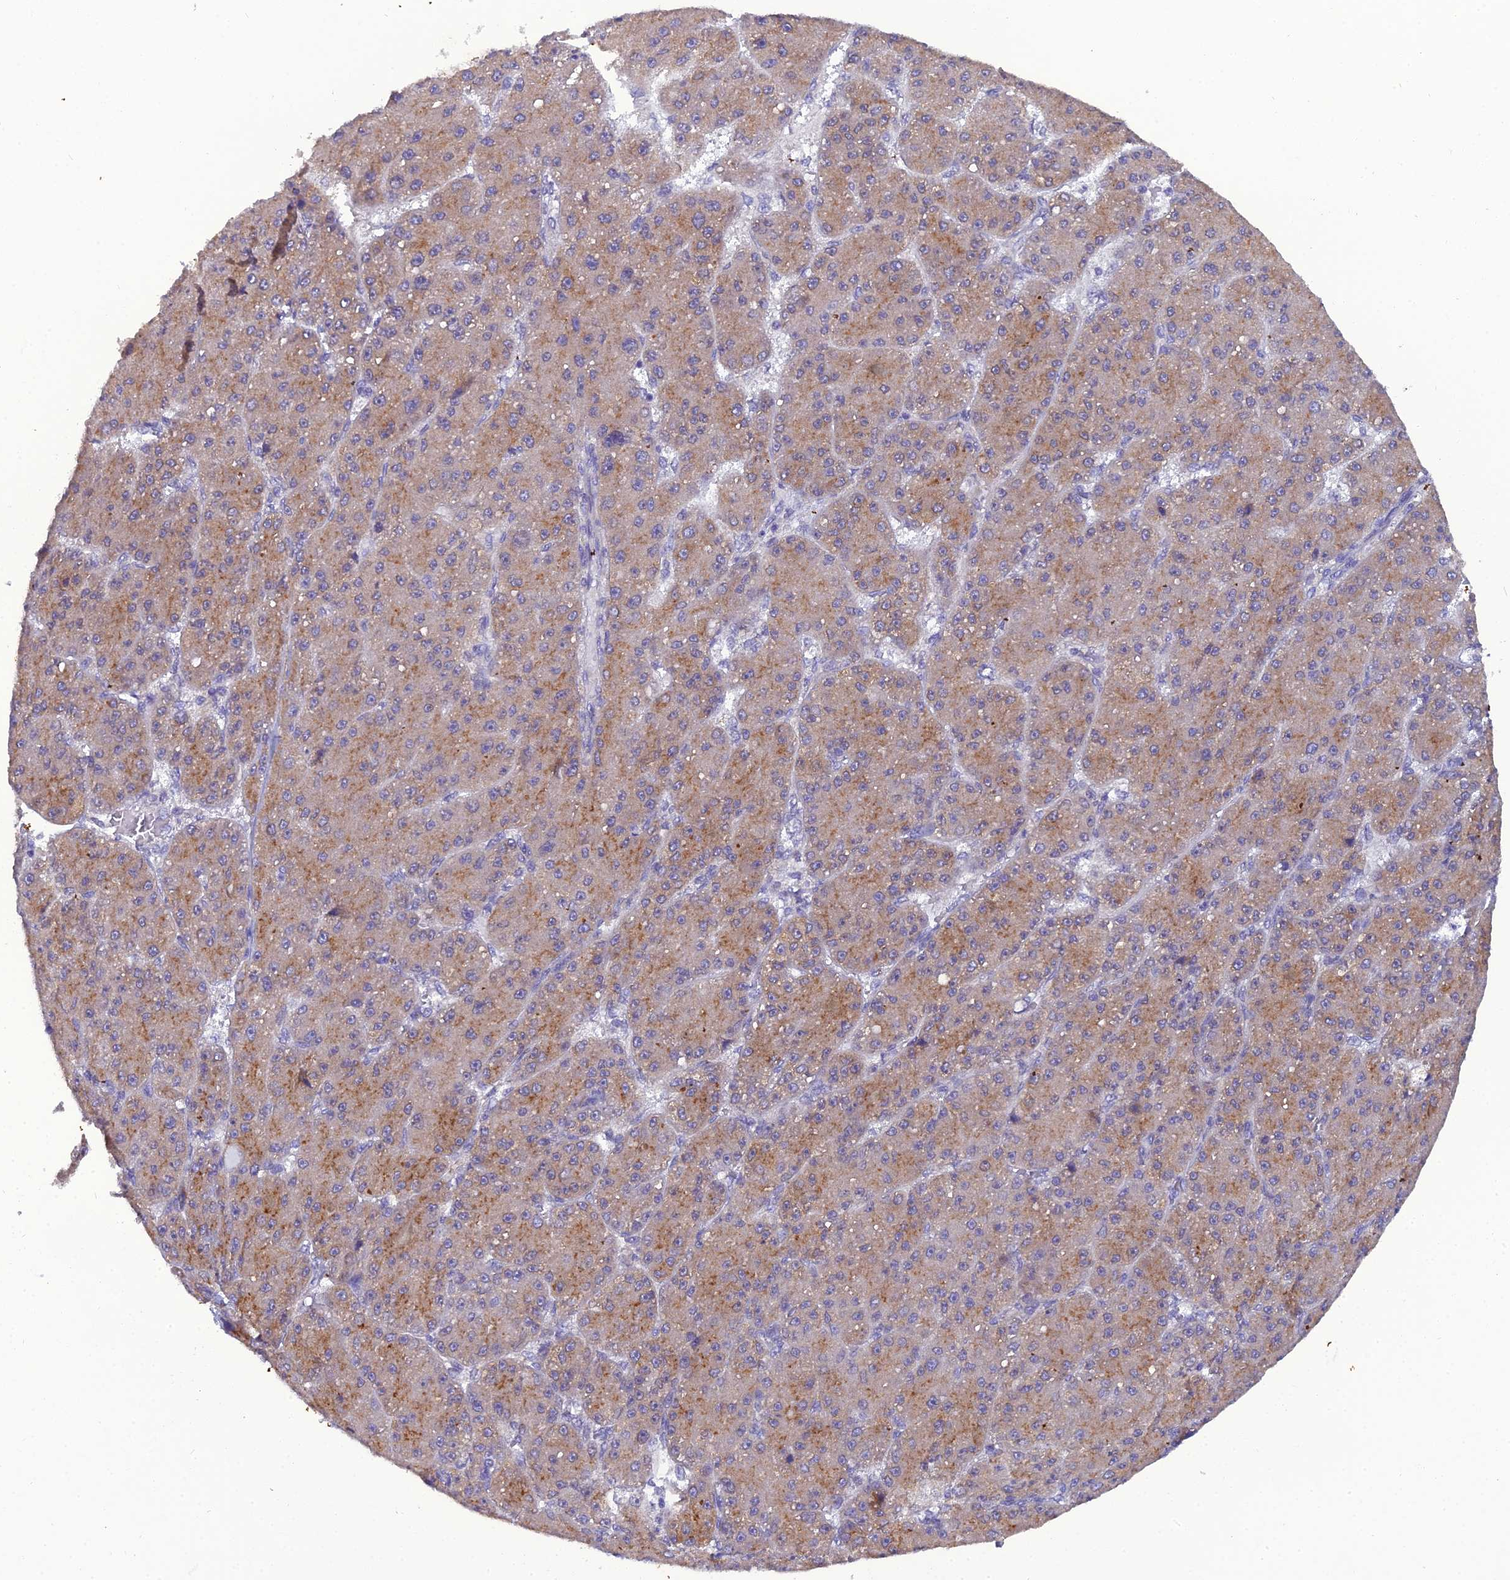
{"staining": {"intensity": "moderate", "quantity": ">75%", "location": "cytoplasmic/membranous"}, "tissue": "liver cancer", "cell_type": "Tumor cells", "image_type": "cancer", "snomed": [{"axis": "morphology", "description": "Carcinoma, Hepatocellular, NOS"}, {"axis": "topography", "description": "Liver"}], "caption": "The immunohistochemical stain labels moderate cytoplasmic/membranous staining in tumor cells of liver cancer tissue.", "gene": "GOLPH3", "patient": {"sex": "male", "age": 67}}